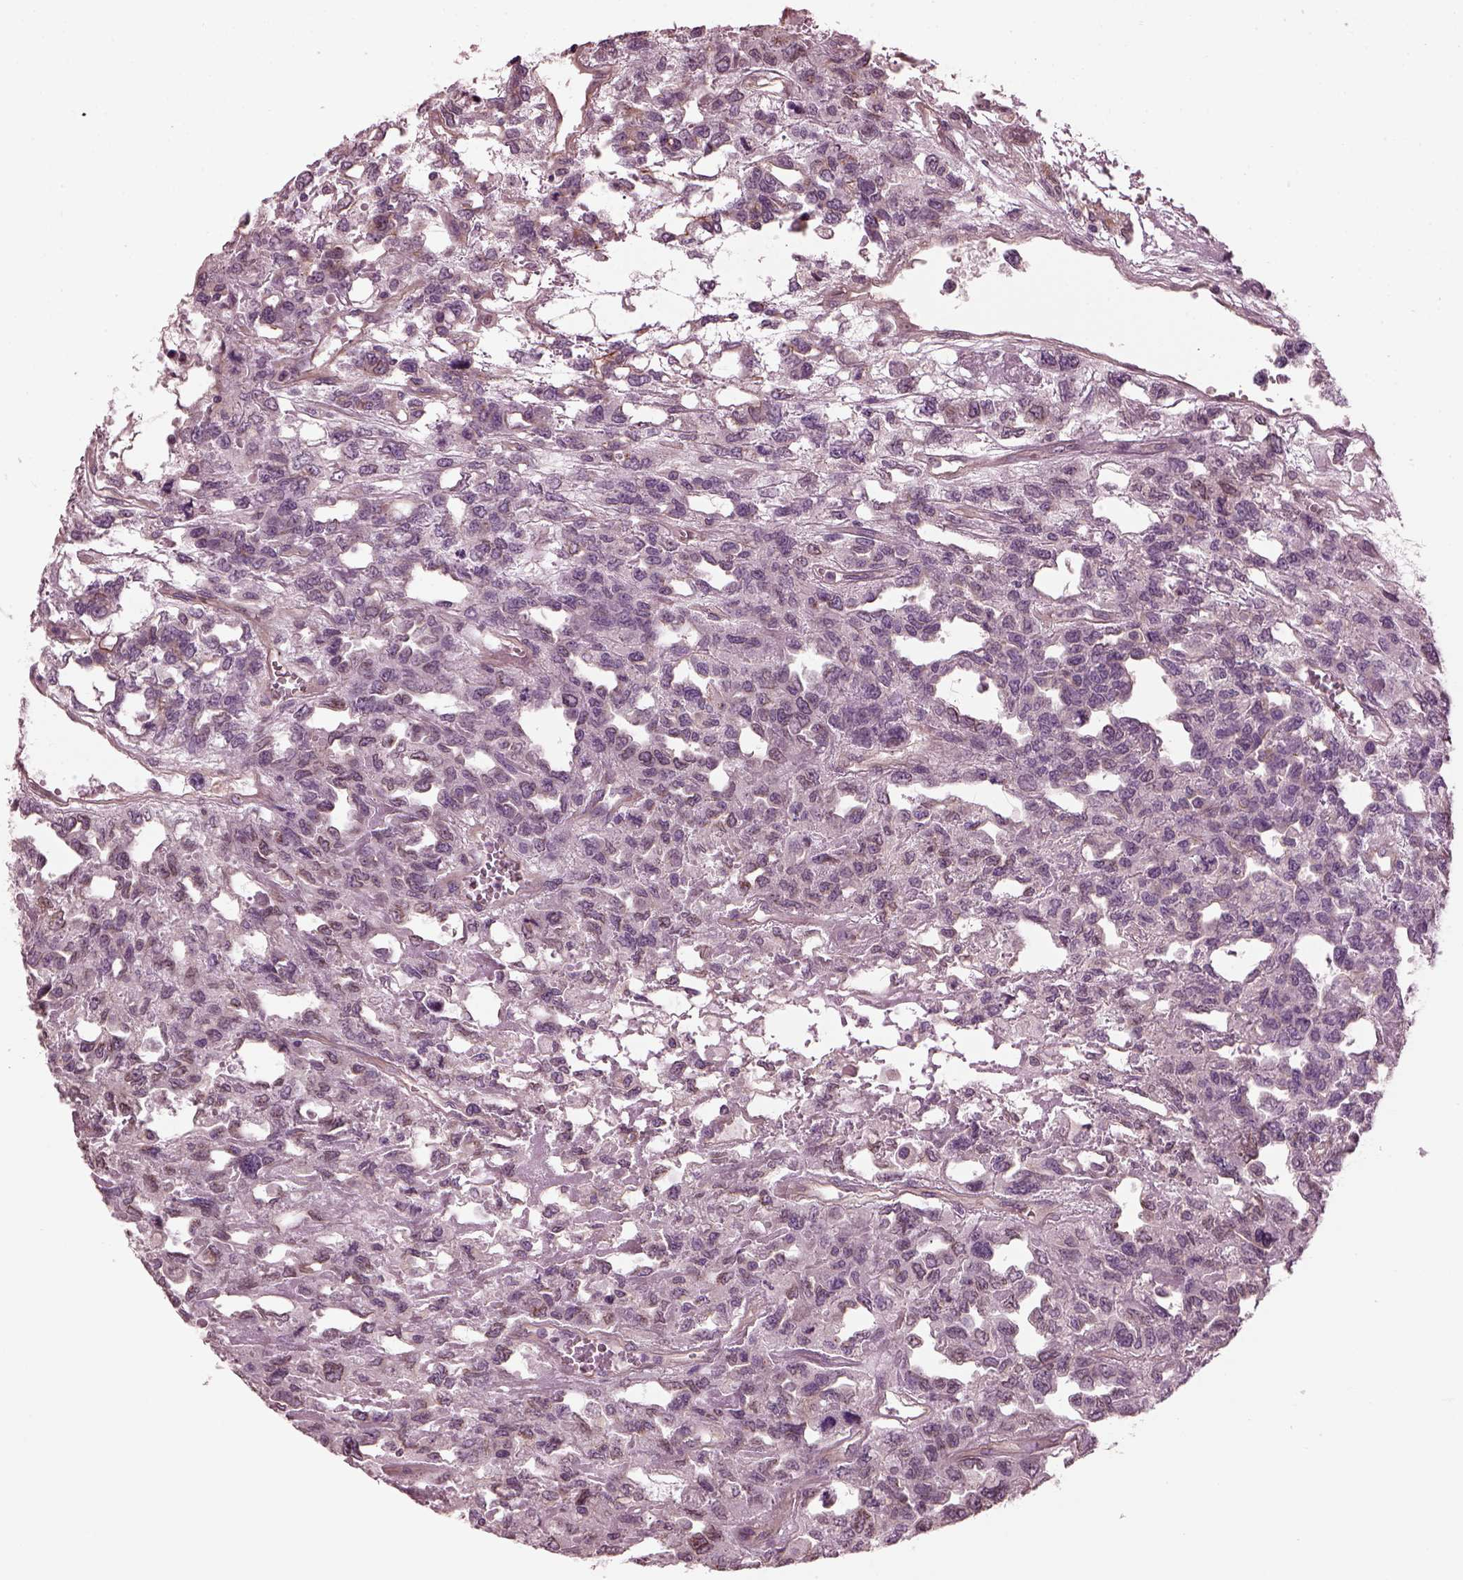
{"staining": {"intensity": "negative", "quantity": "none", "location": "none"}, "tissue": "testis cancer", "cell_type": "Tumor cells", "image_type": "cancer", "snomed": [{"axis": "morphology", "description": "Seminoma, NOS"}, {"axis": "topography", "description": "Testis"}], "caption": "An immunohistochemistry (IHC) photomicrograph of testis seminoma is shown. There is no staining in tumor cells of testis seminoma.", "gene": "ODAD1", "patient": {"sex": "male", "age": 52}}